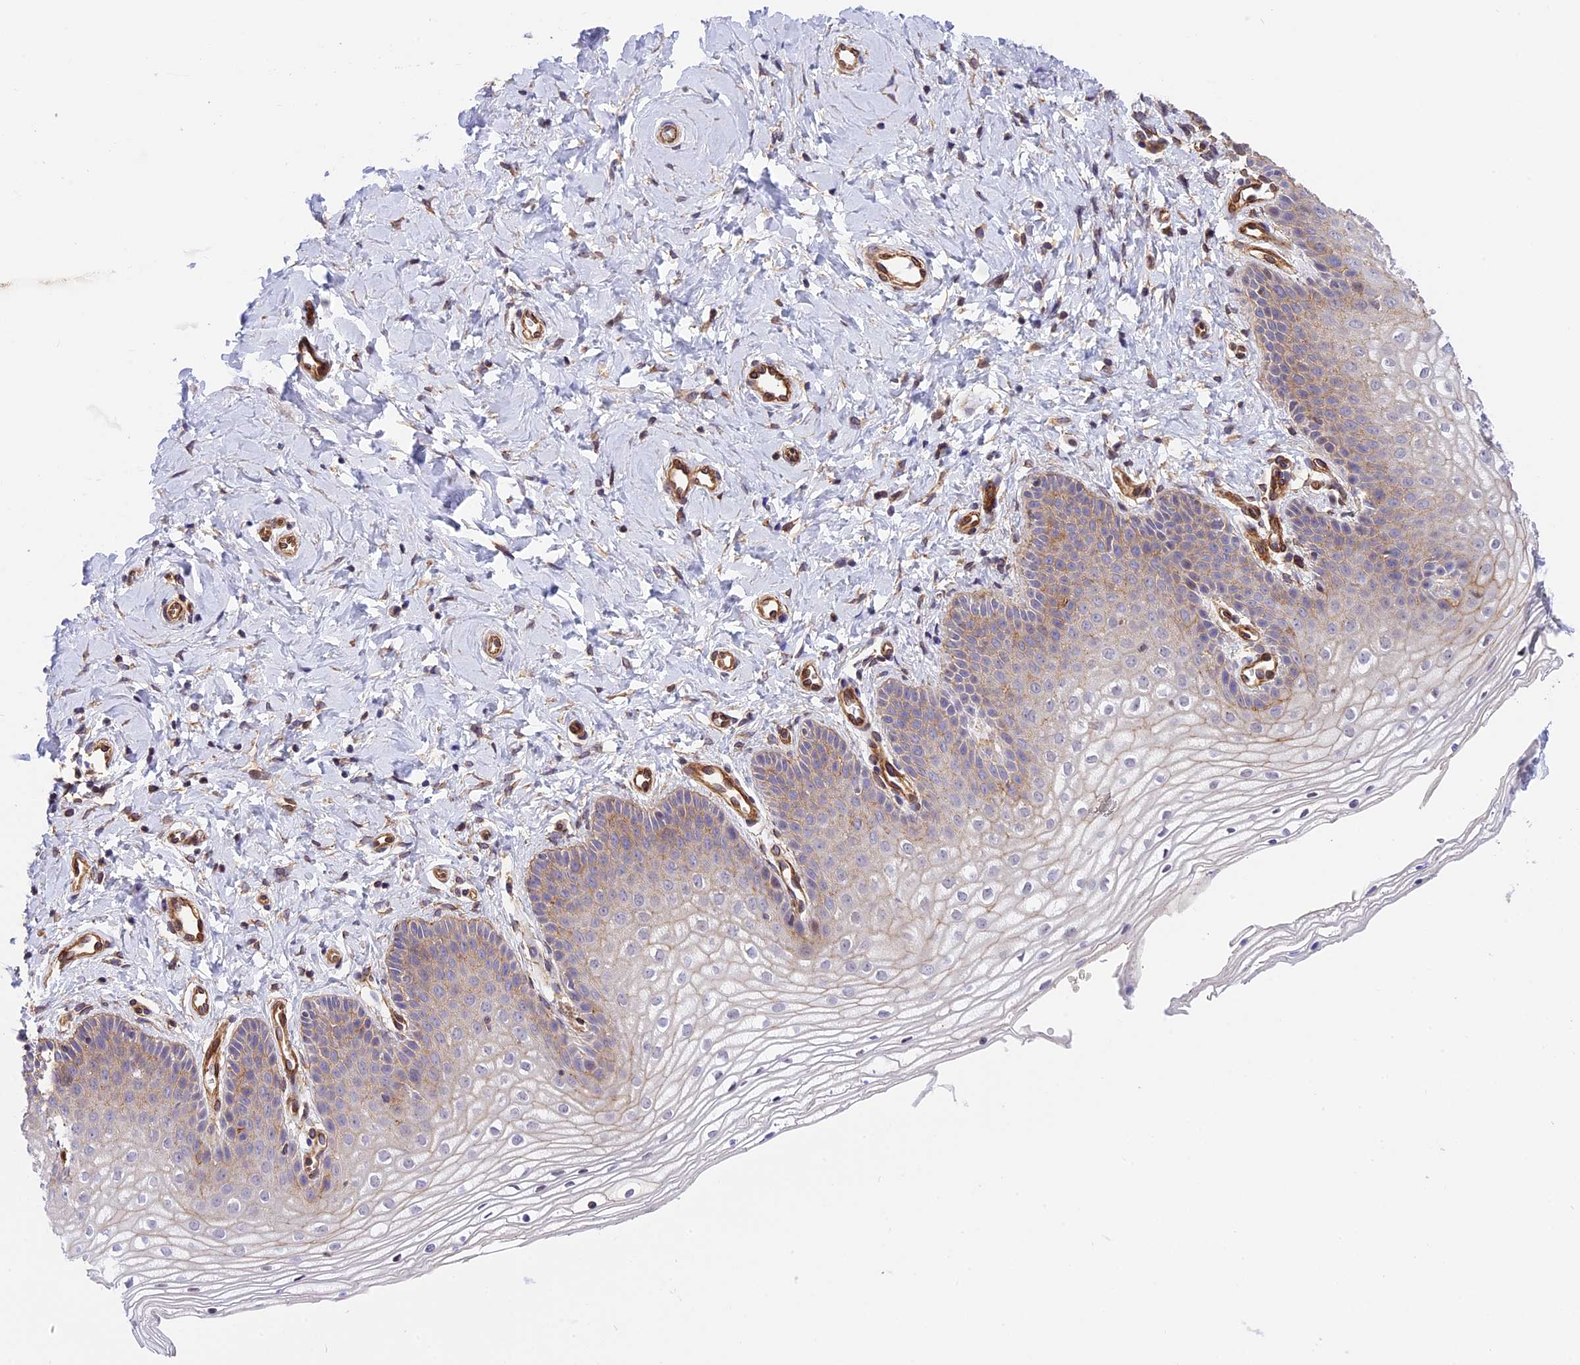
{"staining": {"intensity": "negative", "quantity": "none", "location": "none"}, "tissue": "vagina", "cell_type": "Squamous epithelial cells", "image_type": "normal", "snomed": [{"axis": "morphology", "description": "Normal tissue, NOS"}, {"axis": "topography", "description": "Vagina"}], "caption": "High magnification brightfield microscopy of benign vagina stained with DAB (brown) and counterstained with hematoxylin (blue): squamous epithelial cells show no significant staining.", "gene": "R3HDM4", "patient": {"sex": "female", "age": 68}}